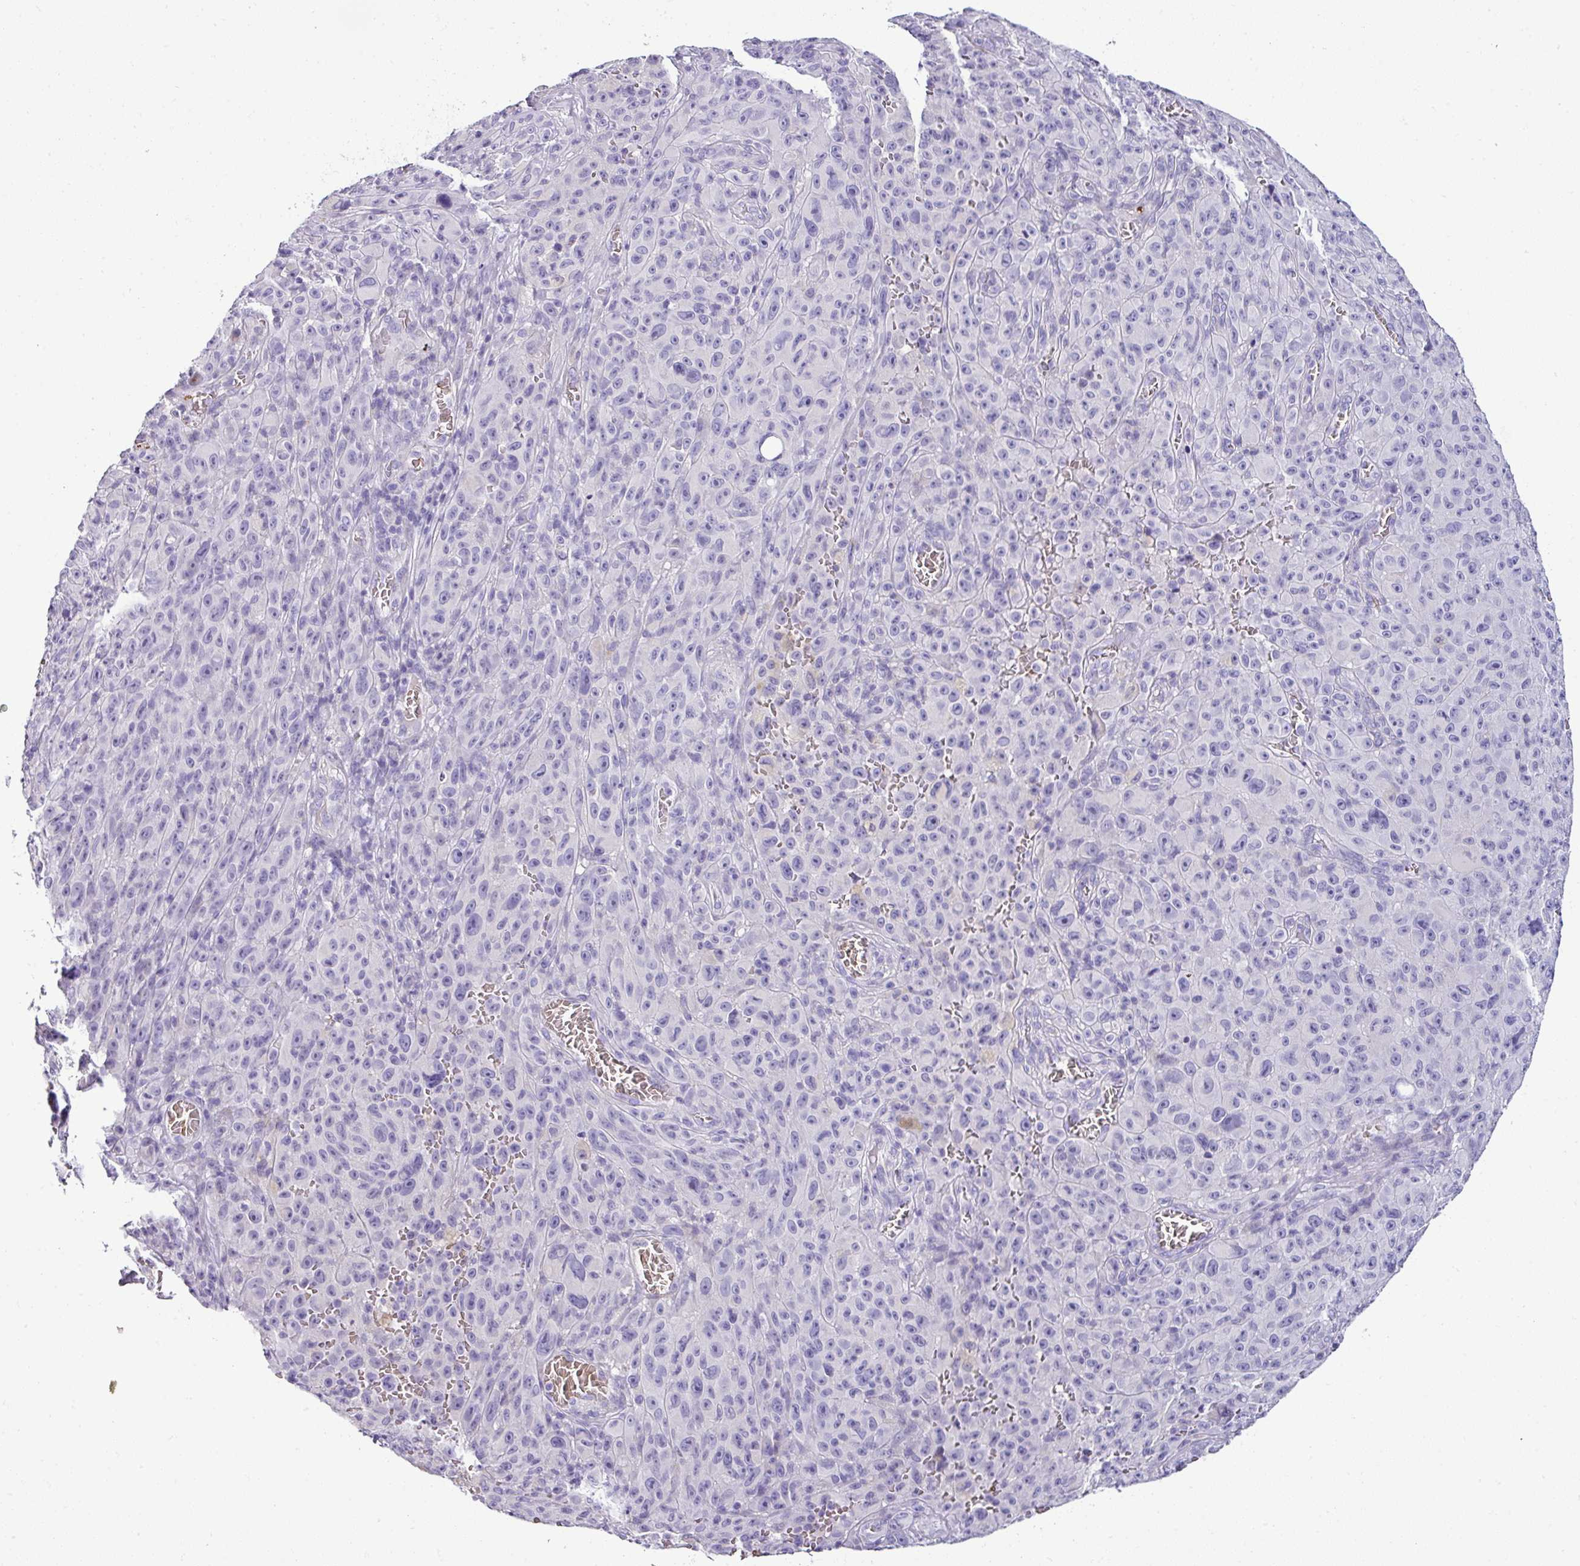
{"staining": {"intensity": "negative", "quantity": "none", "location": "none"}, "tissue": "melanoma", "cell_type": "Tumor cells", "image_type": "cancer", "snomed": [{"axis": "morphology", "description": "Malignant melanoma, NOS"}, {"axis": "topography", "description": "Skin"}], "caption": "A high-resolution micrograph shows IHC staining of malignant melanoma, which reveals no significant positivity in tumor cells. Brightfield microscopy of immunohistochemistry (IHC) stained with DAB (3,3'-diaminobenzidine) (brown) and hematoxylin (blue), captured at high magnification.", "gene": "NAPSA", "patient": {"sex": "female", "age": 82}}